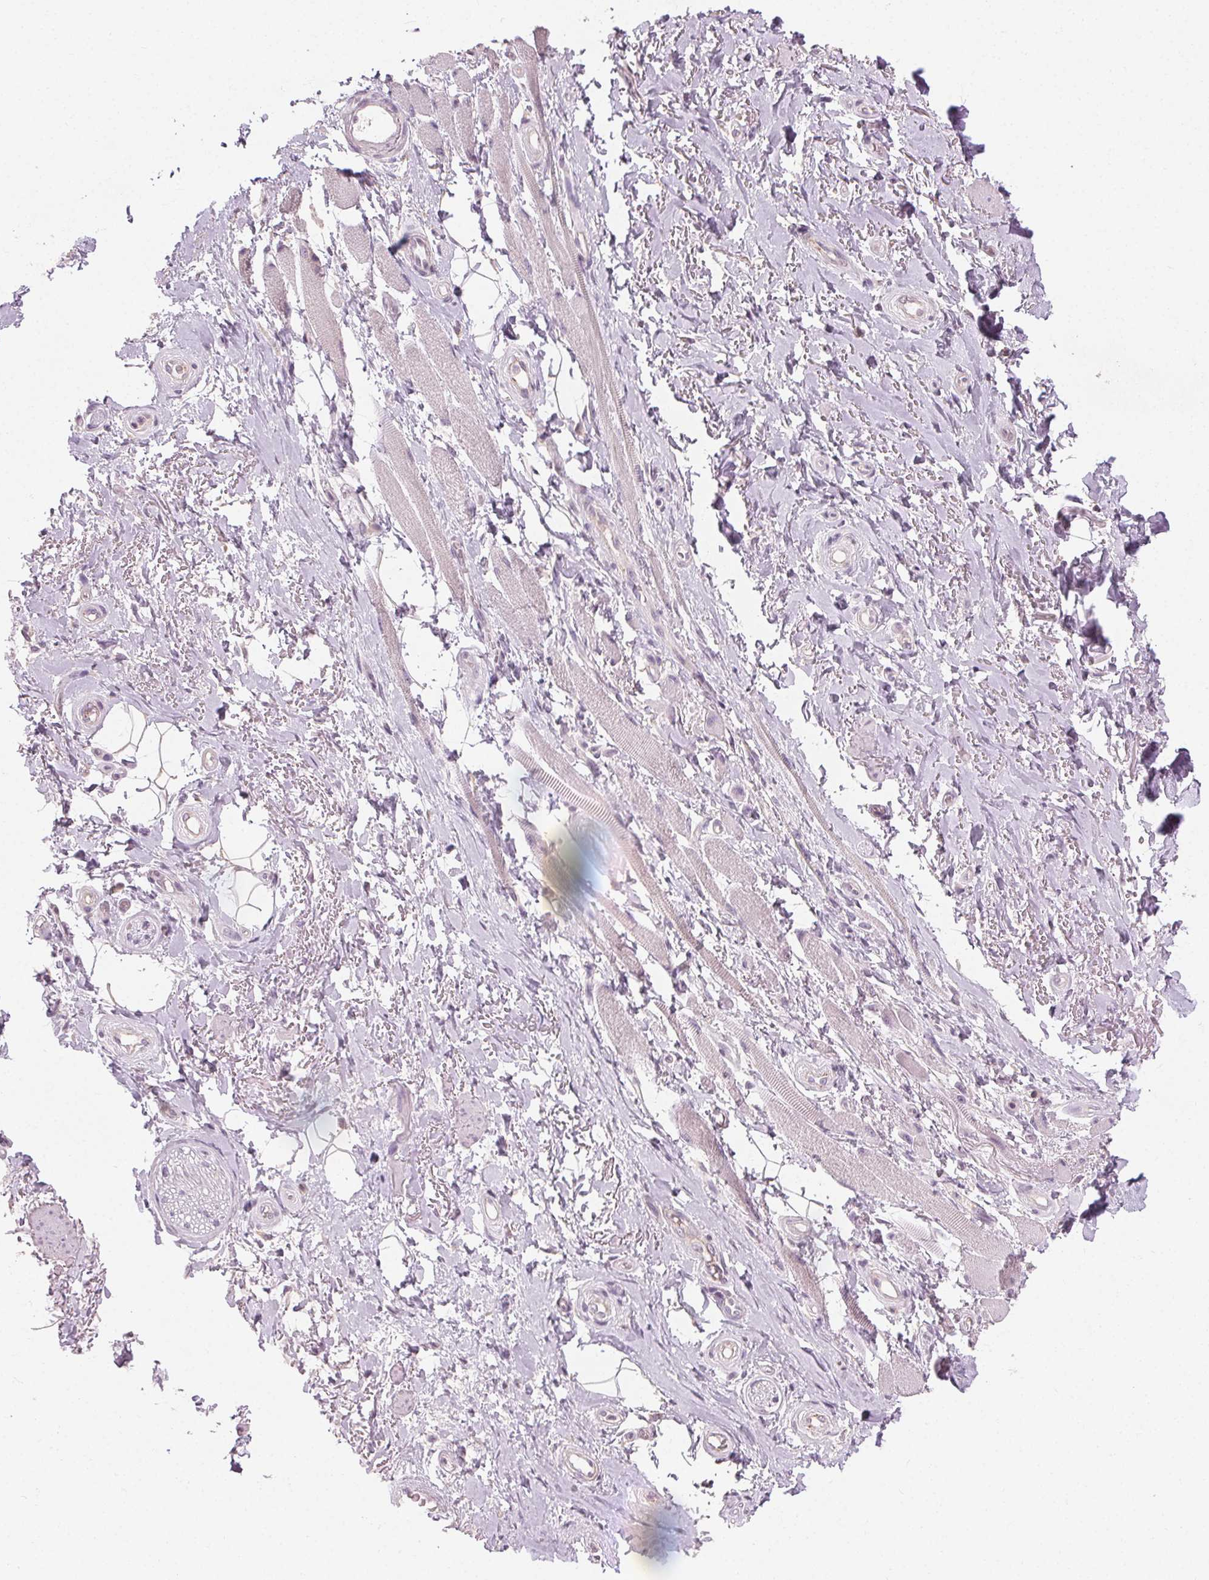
{"staining": {"intensity": "negative", "quantity": "none", "location": "none"}, "tissue": "adipose tissue", "cell_type": "Adipocytes", "image_type": "normal", "snomed": [{"axis": "morphology", "description": "Normal tissue, NOS"}, {"axis": "topography", "description": "Anal"}, {"axis": "topography", "description": "Peripheral nerve tissue"}], "caption": "DAB (3,3'-diaminobenzidine) immunohistochemical staining of normal adipose tissue displays no significant staining in adipocytes.", "gene": "CLTRN", "patient": {"sex": "male", "age": 53}}